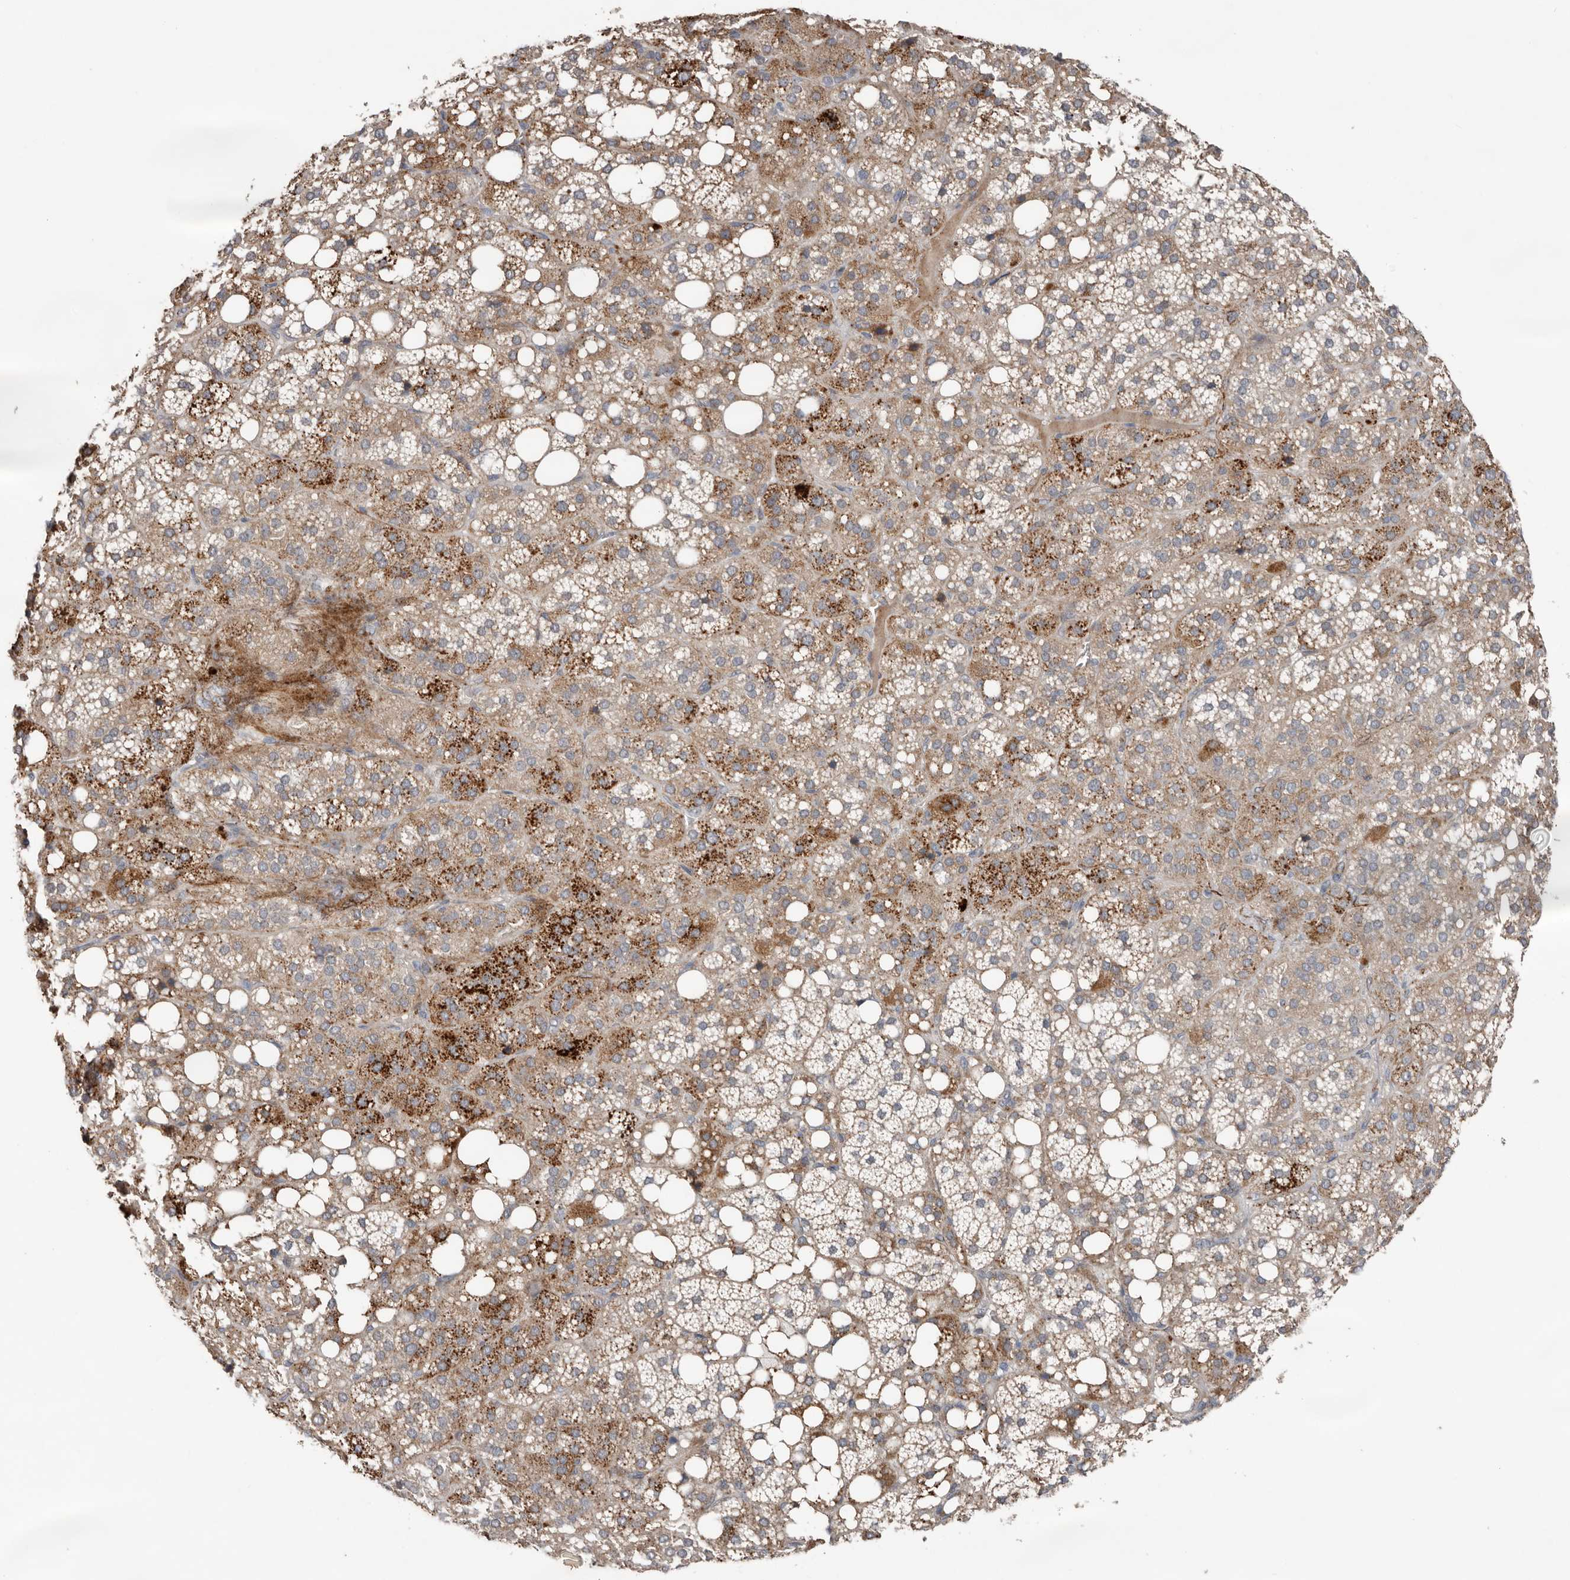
{"staining": {"intensity": "strong", "quantity": "<25%", "location": "cytoplasmic/membranous"}, "tissue": "adrenal gland", "cell_type": "Glandular cells", "image_type": "normal", "snomed": [{"axis": "morphology", "description": "Normal tissue, NOS"}, {"axis": "topography", "description": "Adrenal gland"}], "caption": "High-power microscopy captured an IHC photomicrograph of unremarkable adrenal gland, revealing strong cytoplasmic/membranous staining in about <25% of glandular cells. The staining is performed using DAB brown chromogen to label protein expression. The nuclei are counter-stained blue using hematoxylin.", "gene": "RANBP17", "patient": {"sex": "female", "age": 59}}